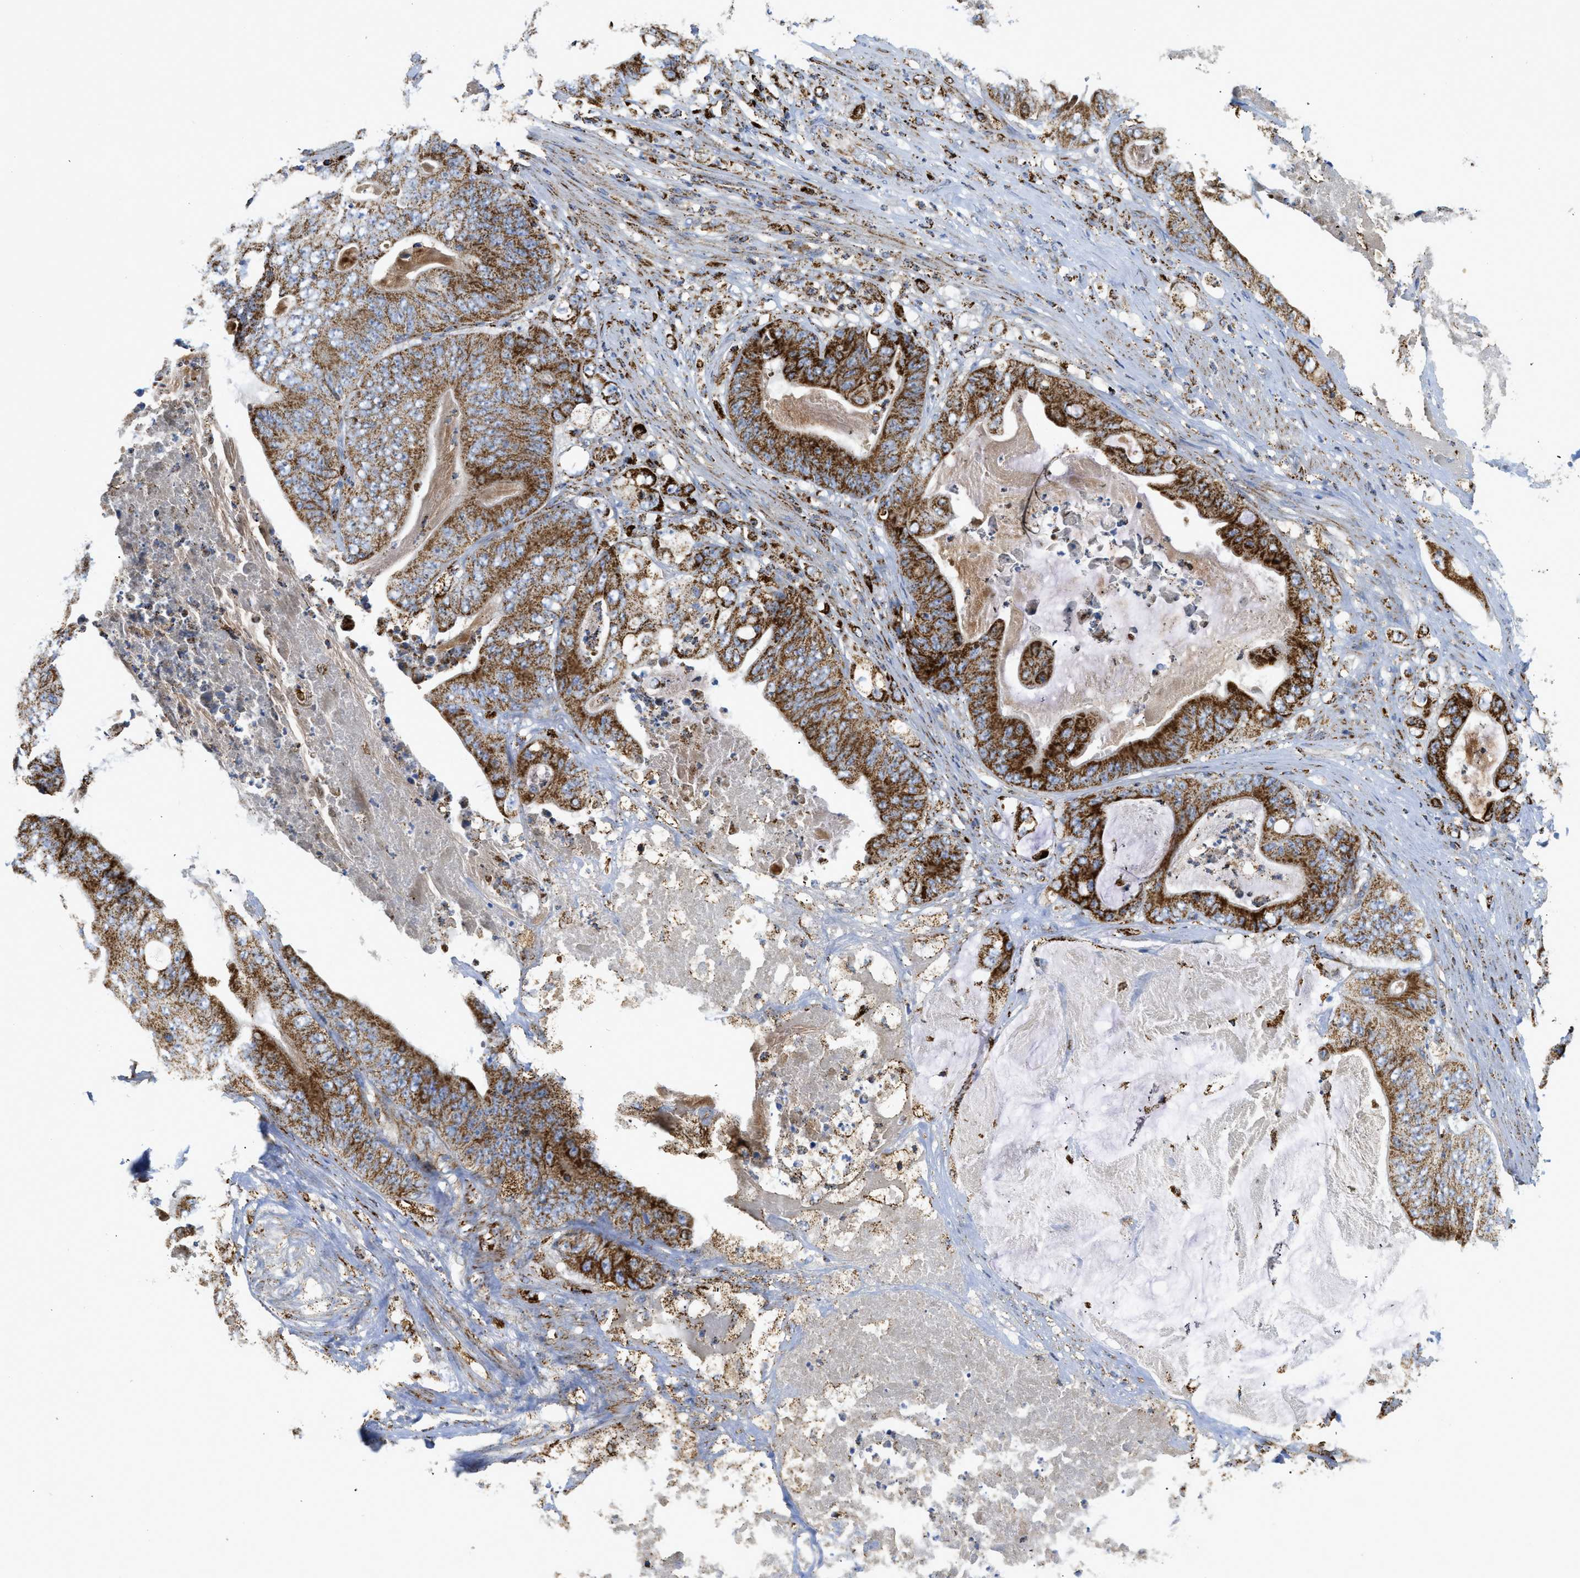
{"staining": {"intensity": "strong", "quantity": ">75%", "location": "cytoplasmic/membranous"}, "tissue": "stomach cancer", "cell_type": "Tumor cells", "image_type": "cancer", "snomed": [{"axis": "morphology", "description": "Adenocarcinoma, NOS"}, {"axis": "topography", "description": "Stomach"}], "caption": "Stomach adenocarcinoma stained with a brown dye shows strong cytoplasmic/membranous positive positivity in about >75% of tumor cells.", "gene": "SQOR", "patient": {"sex": "female", "age": 73}}